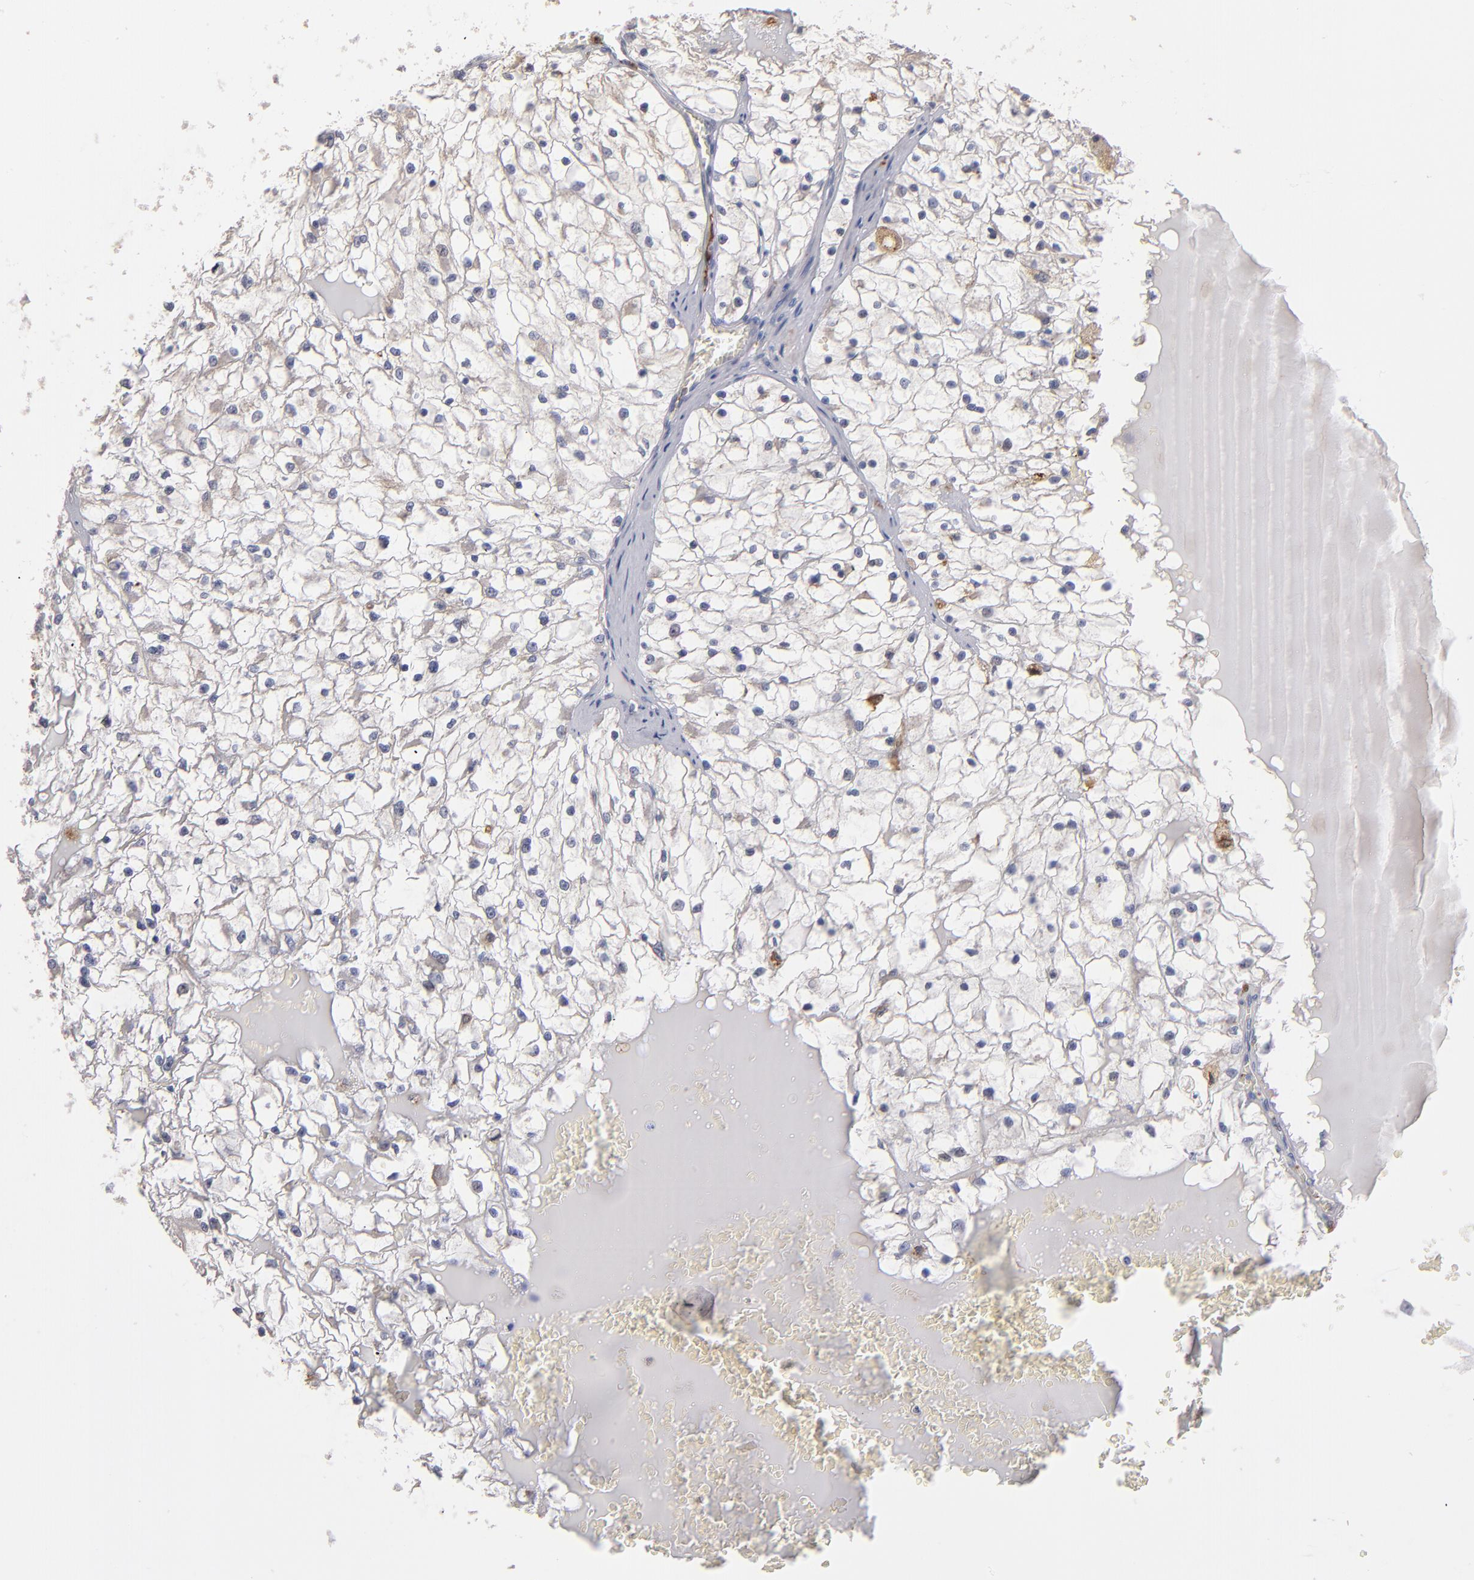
{"staining": {"intensity": "negative", "quantity": "none", "location": "none"}, "tissue": "renal cancer", "cell_type": "Tumor cells", "image_type": "cancer", "snomed": [{"axis": "morphology", "description": "Adenocarcinoma, NOS"}, {"axis": "topography", "description": "Kidney"}], "caption": "This is an immunohistochemistry (IHC) photomicrograph of human renal cancer. There is no staining in tumor cells.", "gene": "SELP", "patient": {"sex": "male", "age": 61}}